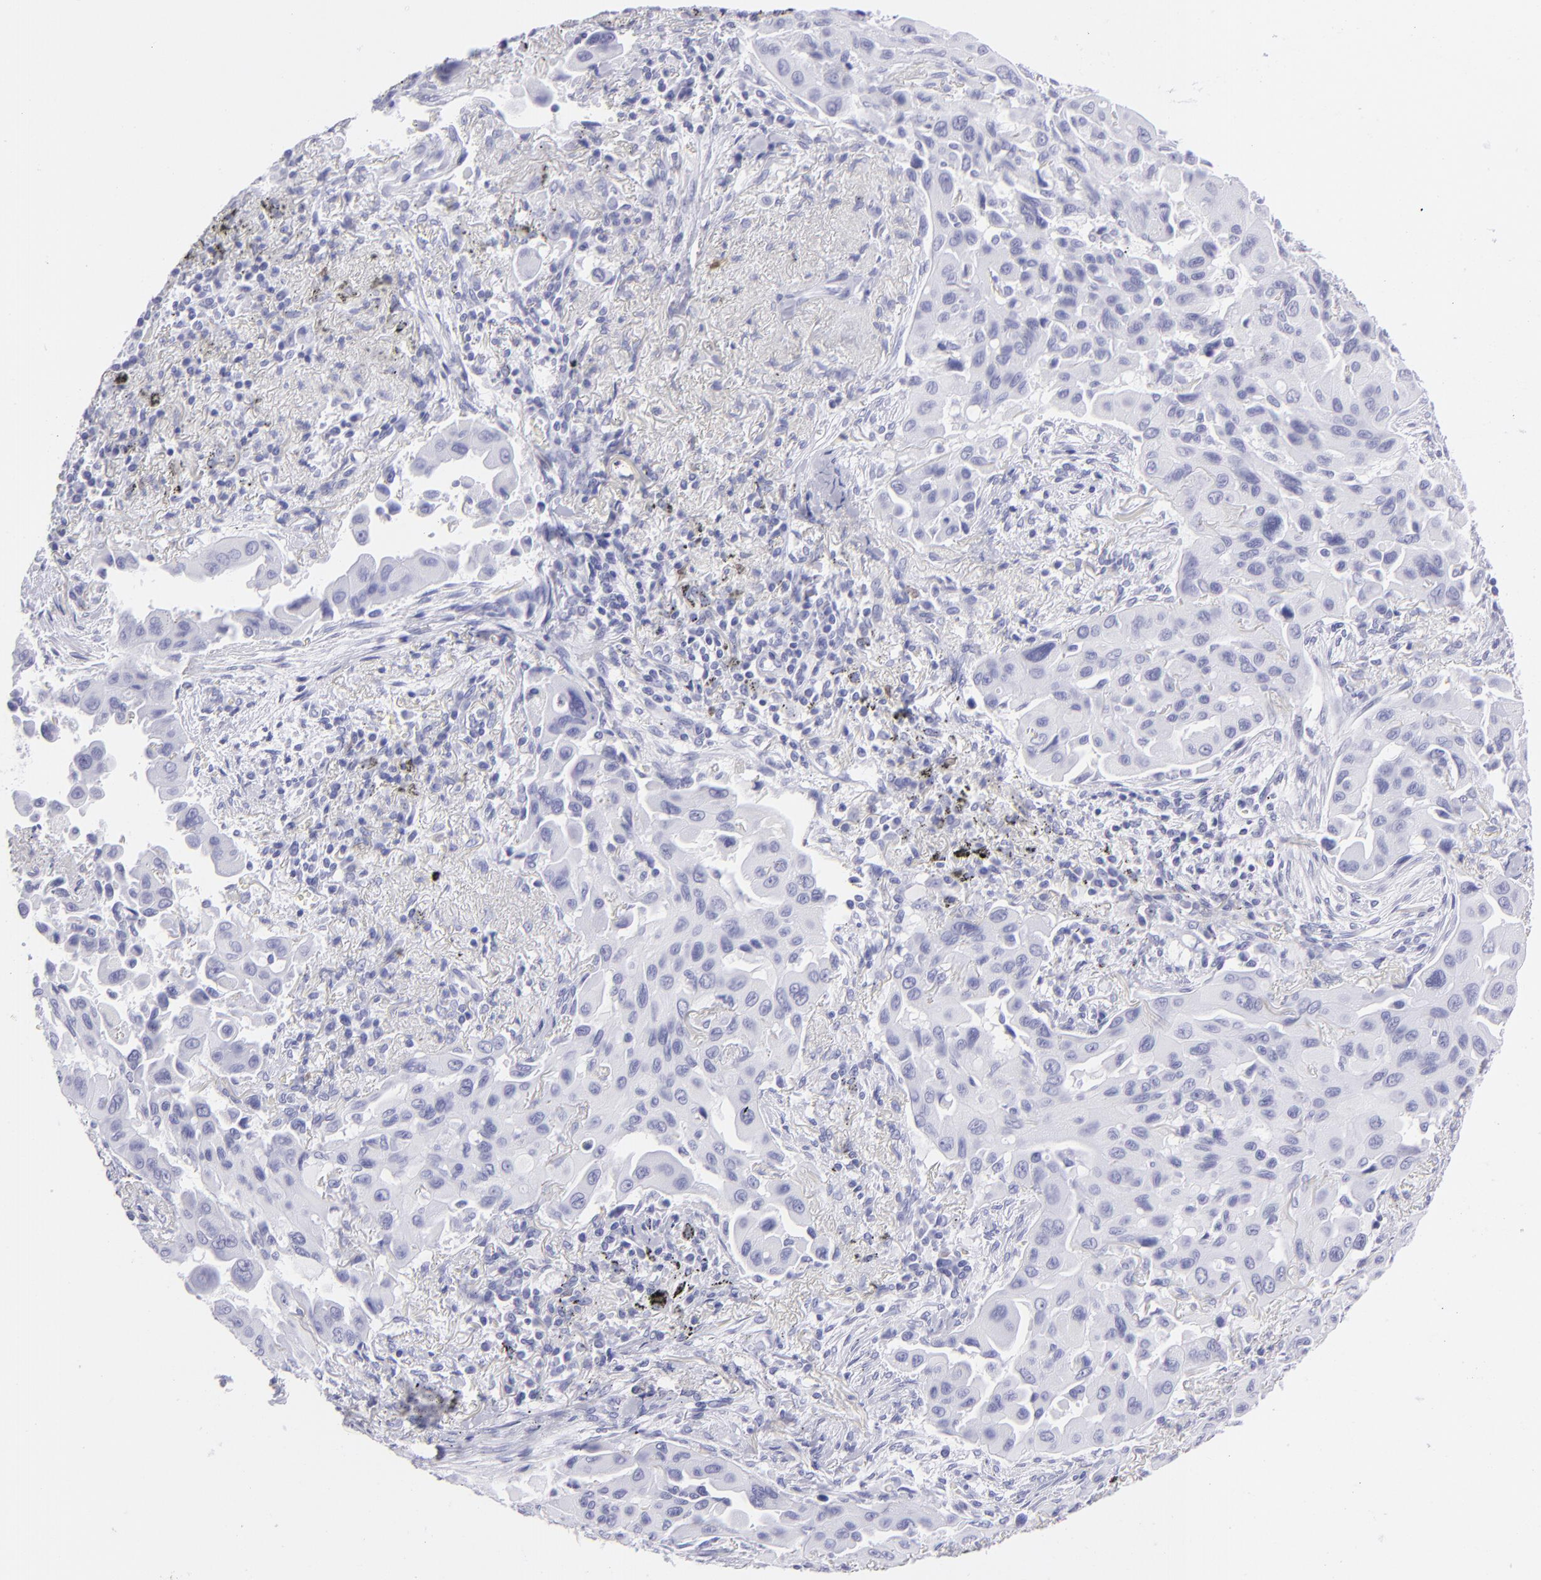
{"staining": {"intensity": "negative", "quantity": "none", "location": "none"}, "tissue": "lung cancer", "cell_type": "Tumor cells", "image_type": "cancer", "snomed": [{"axis": "morphology", "description": "Adenocarcinoma, NOS"}, {"axis": "topography", "description": "Lung"}], "caption": "A high-resolution histopathology image shows immunohistochemistry (IHC) staining of lung adenocarcinoma, which displays no significant positivity in tumor cells.", "gene": "PVALB", "patient": {"sex": "male", "age": 68}}